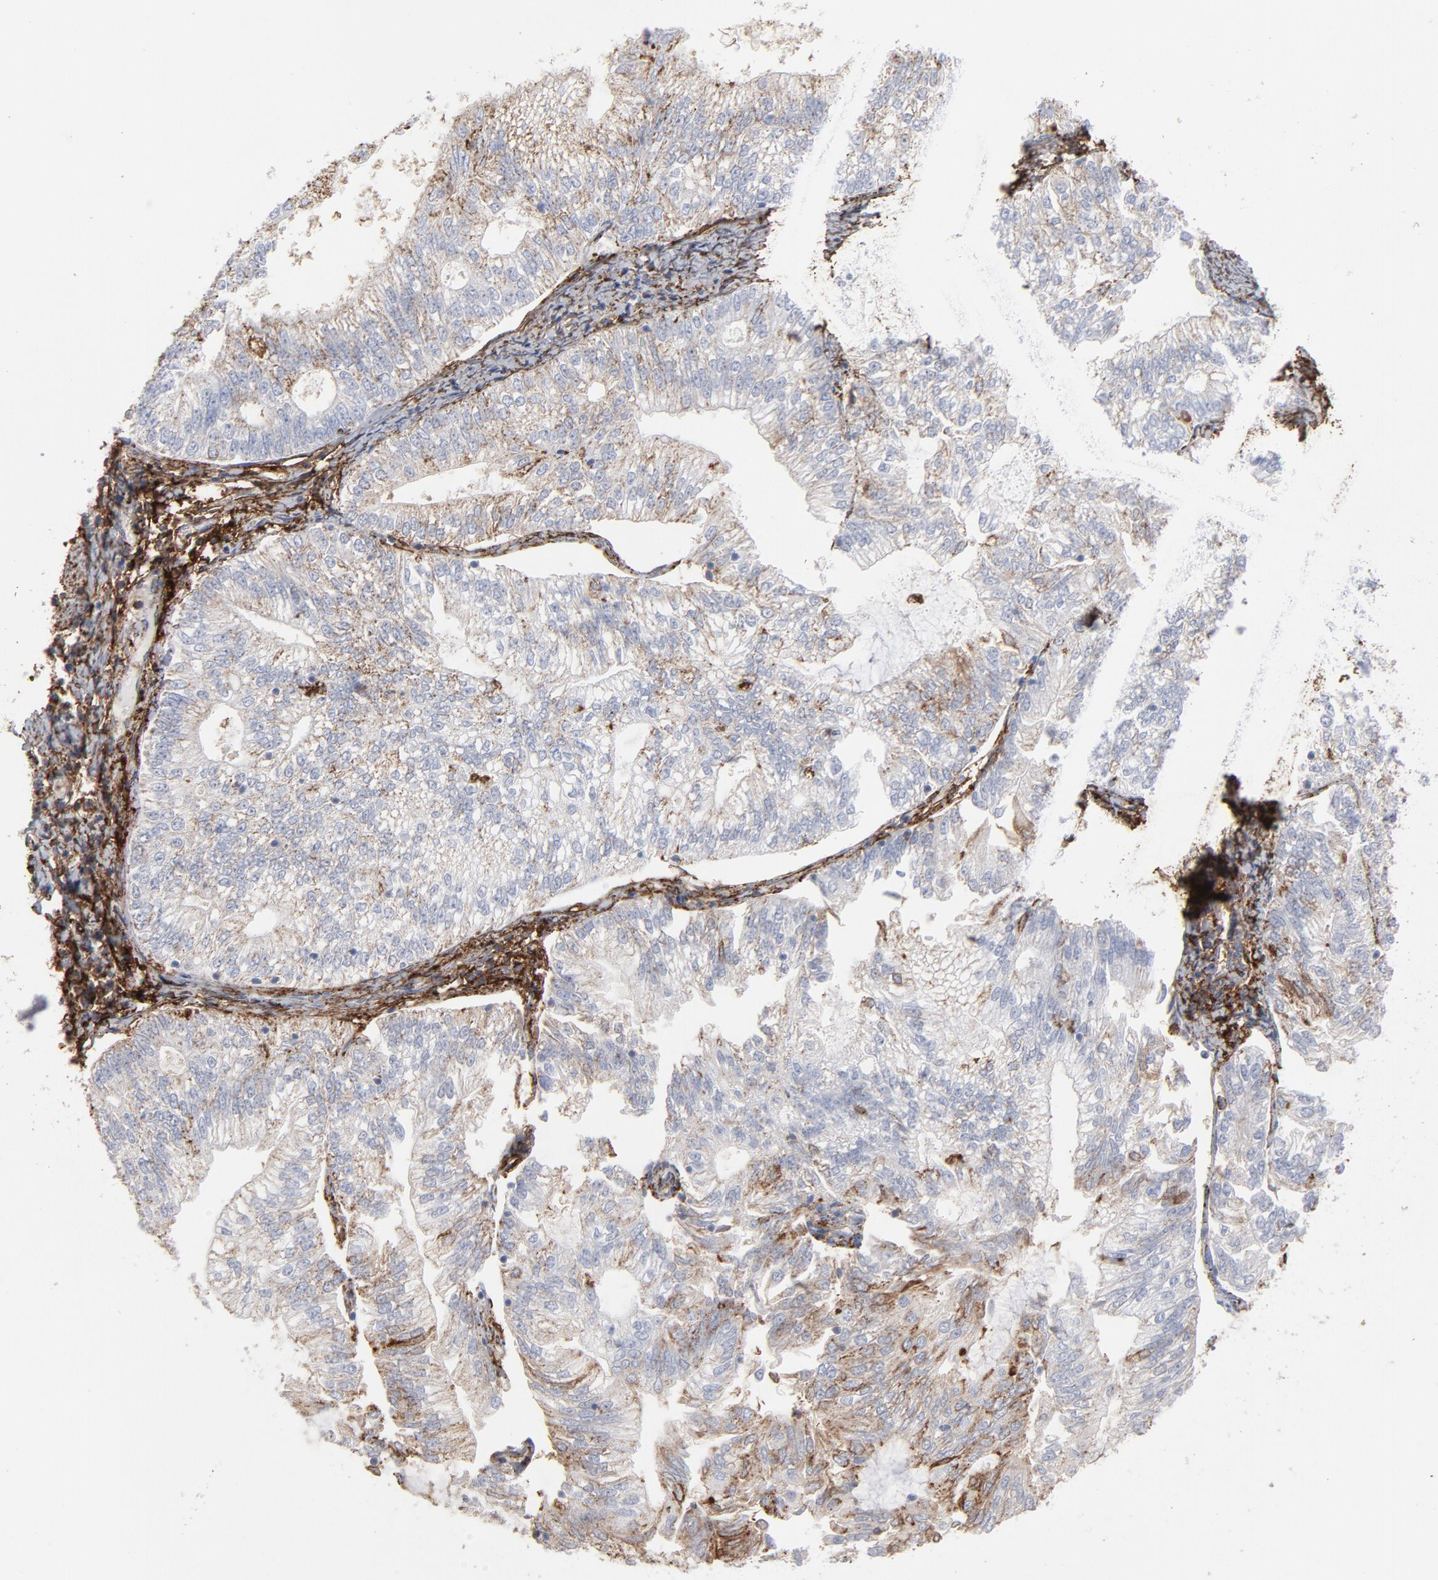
{"staining": {"intensity": "weak", "quantity": "25%-75%", "location": "cytoplasmic/membranous"}, "tissue": "endometrial cancer", "cell_type": "Tumor cells", "image_type": "cancer", "snomed": [{"axis": "morphology", "description": "Adenocarcinoma, NOS"}, {"axis": "topography", "description": "Endometrium"}], "caption": "Endometrial cancer (adenocarcinoma) stained for a protein reveals weak cytoplasmic/membranous positivity in tumor cells.", "gene": "ANXA5", "patient": {"sex": "female", "age": 69}}